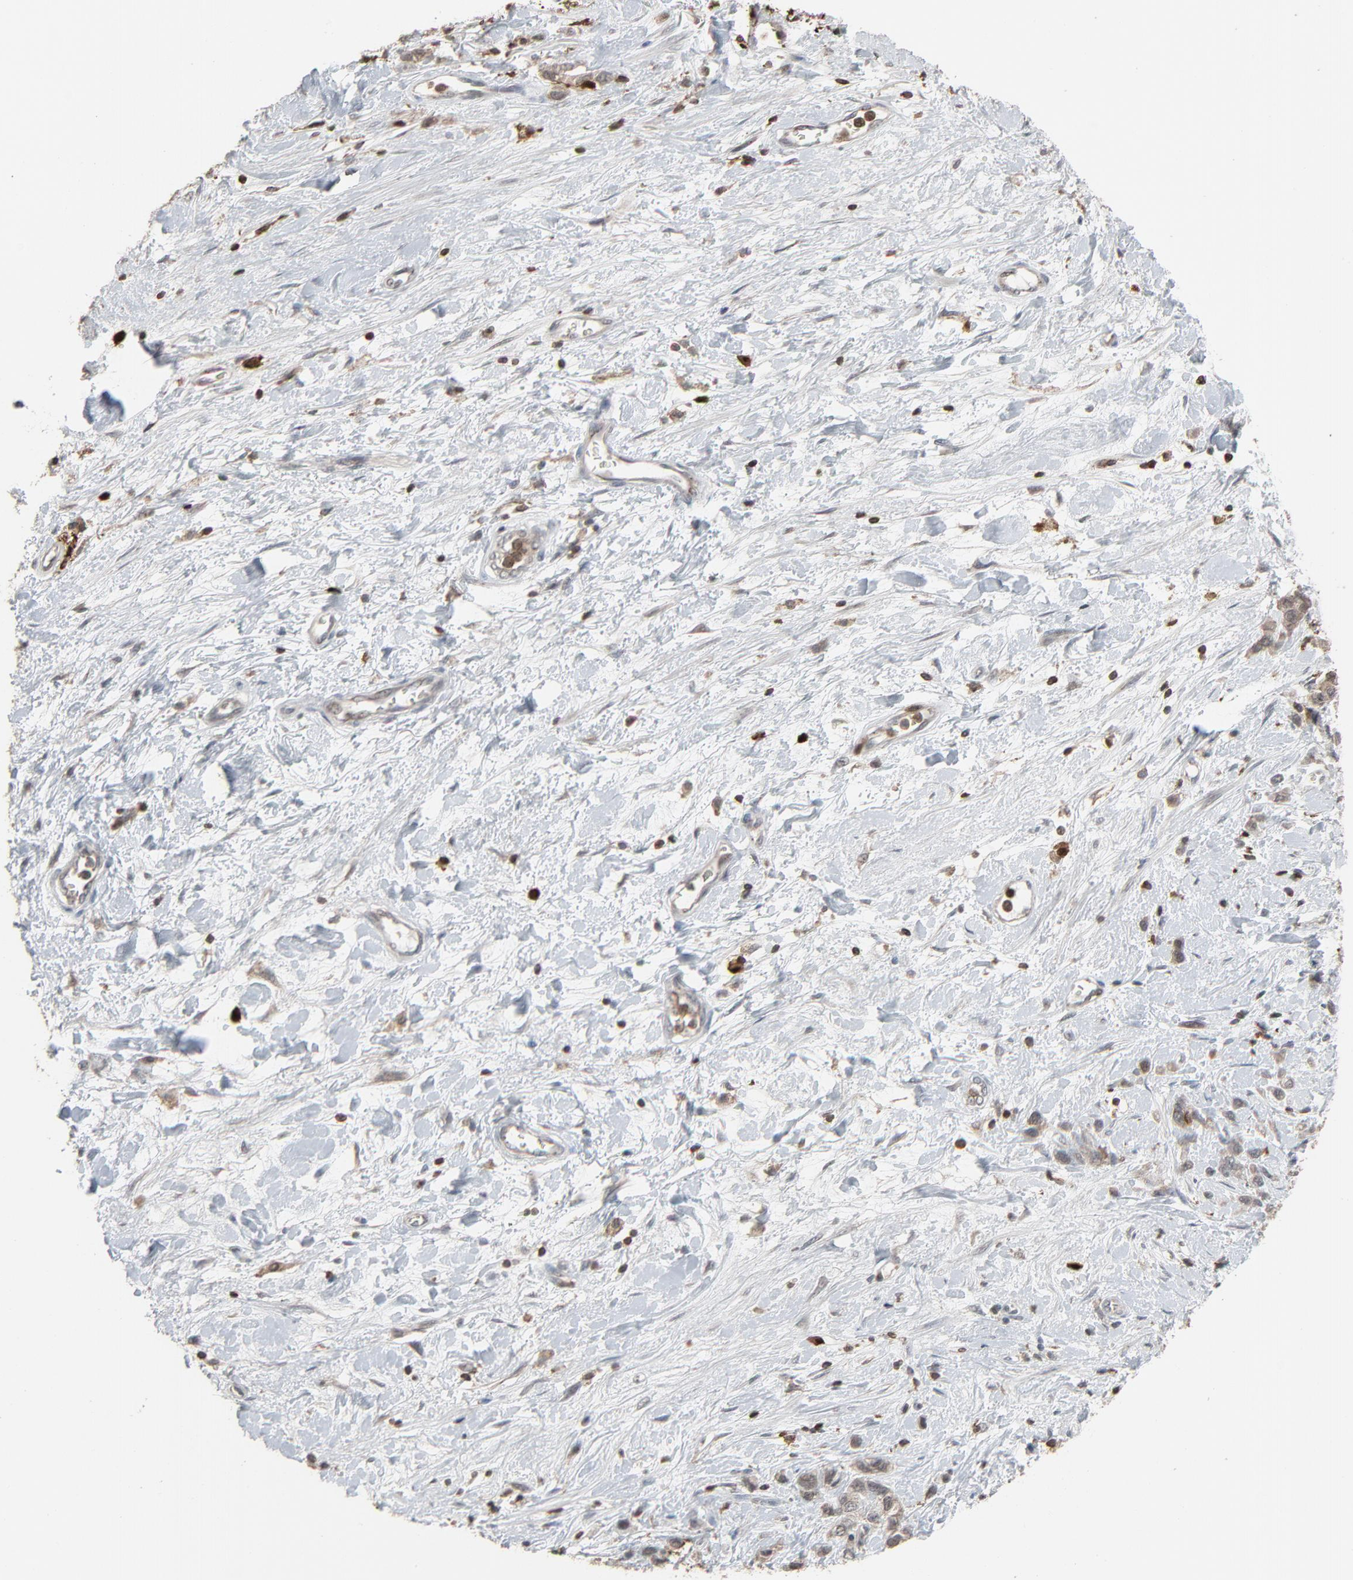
{"staining": {"intensity": "weak", "quantity": "25%-75%", "location": "cytoplasmic/membranous"}, "tissue": "stomach cancer", "cell_type": "Tumor cells", "image_type": "cancer", "snomed": [{"axis": "morphology", "description": "Normal tissue, NOS"}, {"axis": "morphology", "description": "Adenocarcinoma, NOS"}, {"axis": "morphology", "description": "Adenocarcinoma, High grade"}, {"axis": "topography", "description": "Stomach, upper"}, {"axis": "topography", "description": "Stomach"}], "caption": "This image demonstrates immunohistochemistry (IHC) staining of human adenocarcinoma (stomach), with low weak cytoplasmic/membranous expression in about 25%-75% of tumor cells.", "gene": "DOCK8", "patient": {"sex": "female", "age": 65}}